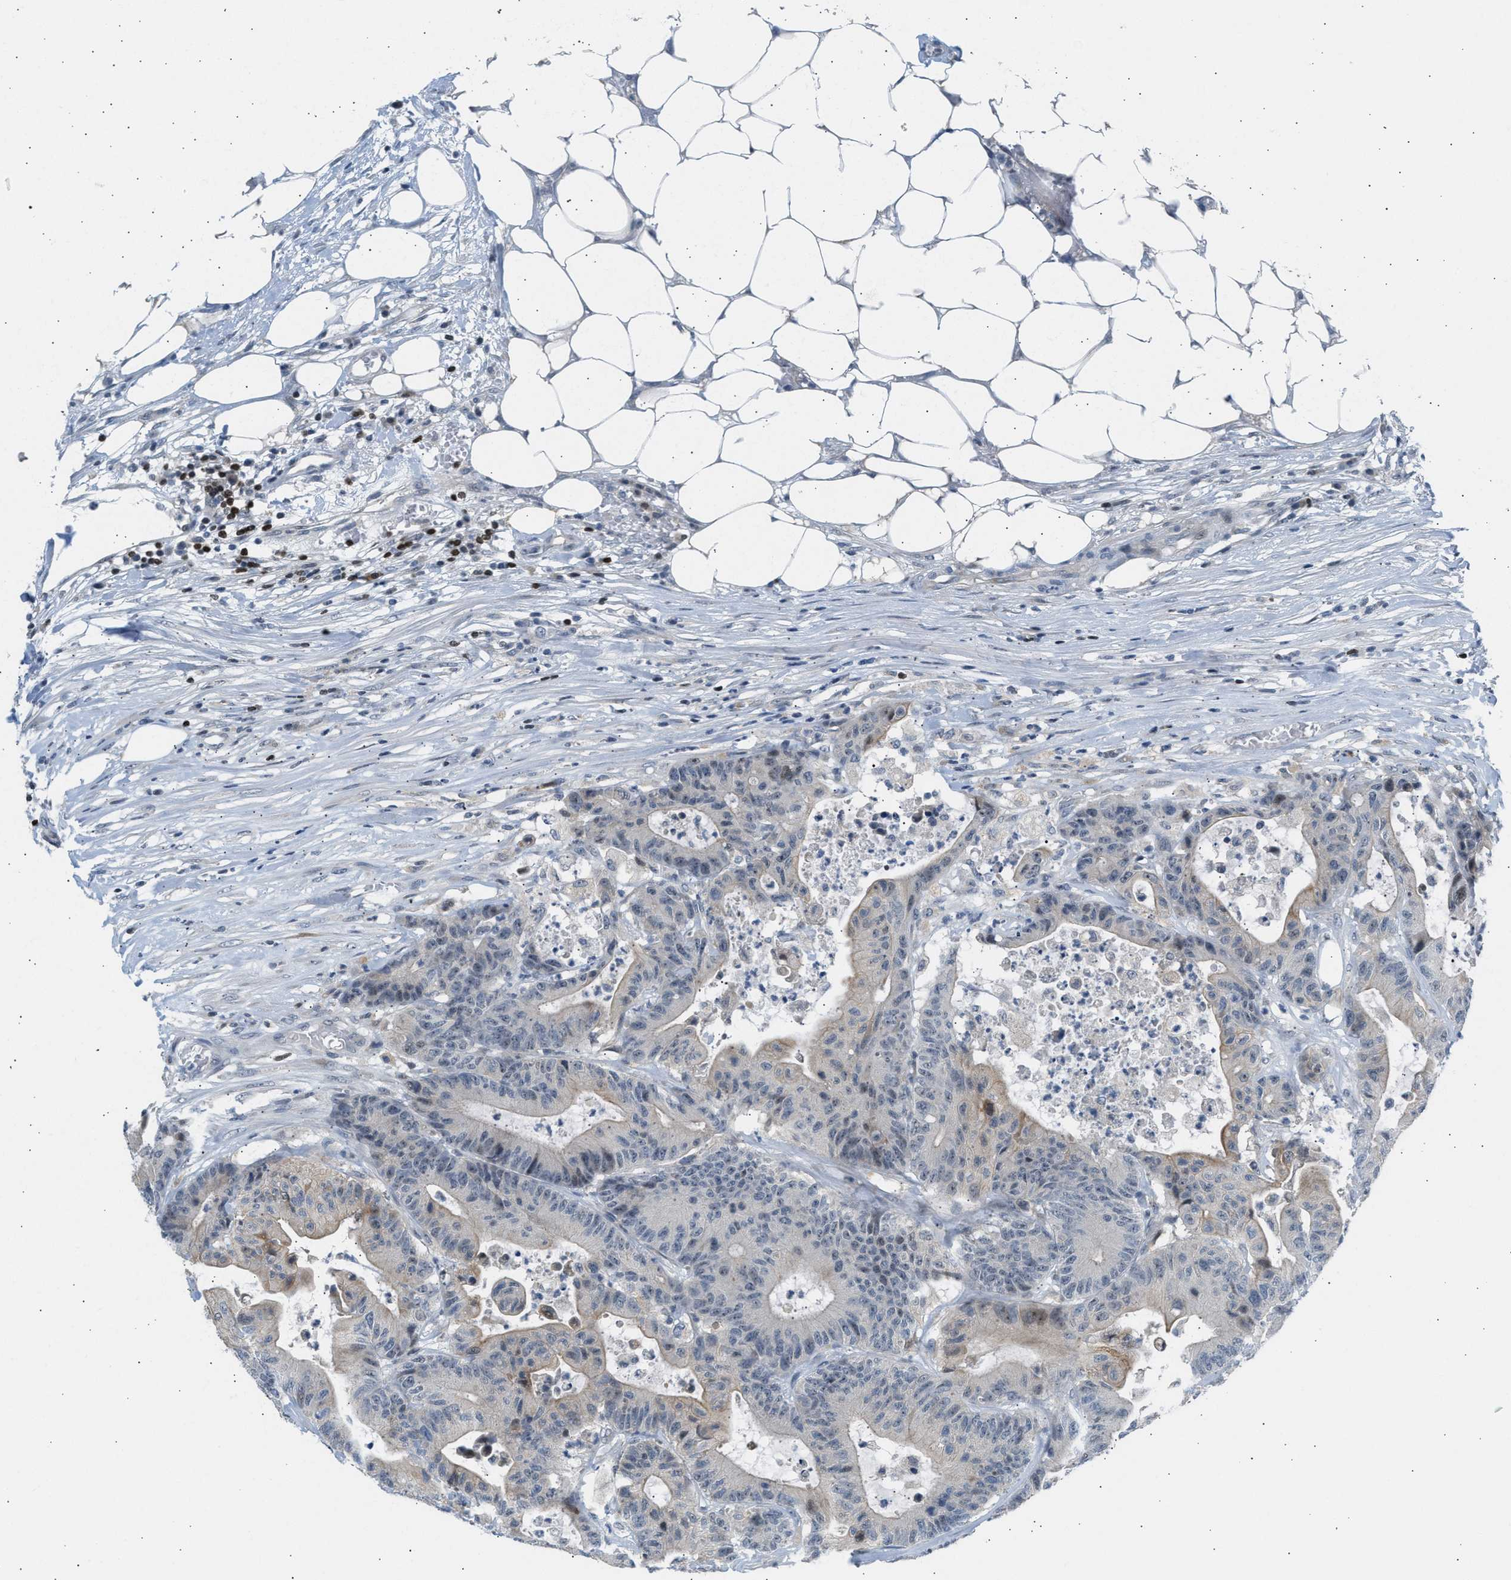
{"staining": {"intensity": "weak", "quantity": "<25%", "location": "cytoplasmic/membranous"}, "tissue": "colorectal cancer", "cell_type": "Tumor cells", "image_type": "cancer", "snomed": [{"axis": "morphology", "description": "Adenocarcinoma, NOS"}, {"axis": "topography", "description": "Colon"}], "caption": "A micrograph of colorectal cancer (adenocarcinoma) stained for a protein displays no brown staining in tumor cells. The staining was performed using DAB (3,3'-diaminobenzidine) to visualize the protein expression in brown, while the nuclei were stained in blue with hematoxylin (Magnification: 20x).", "gene": "NPS", "patient": {"sex": "female", "age": 84}}